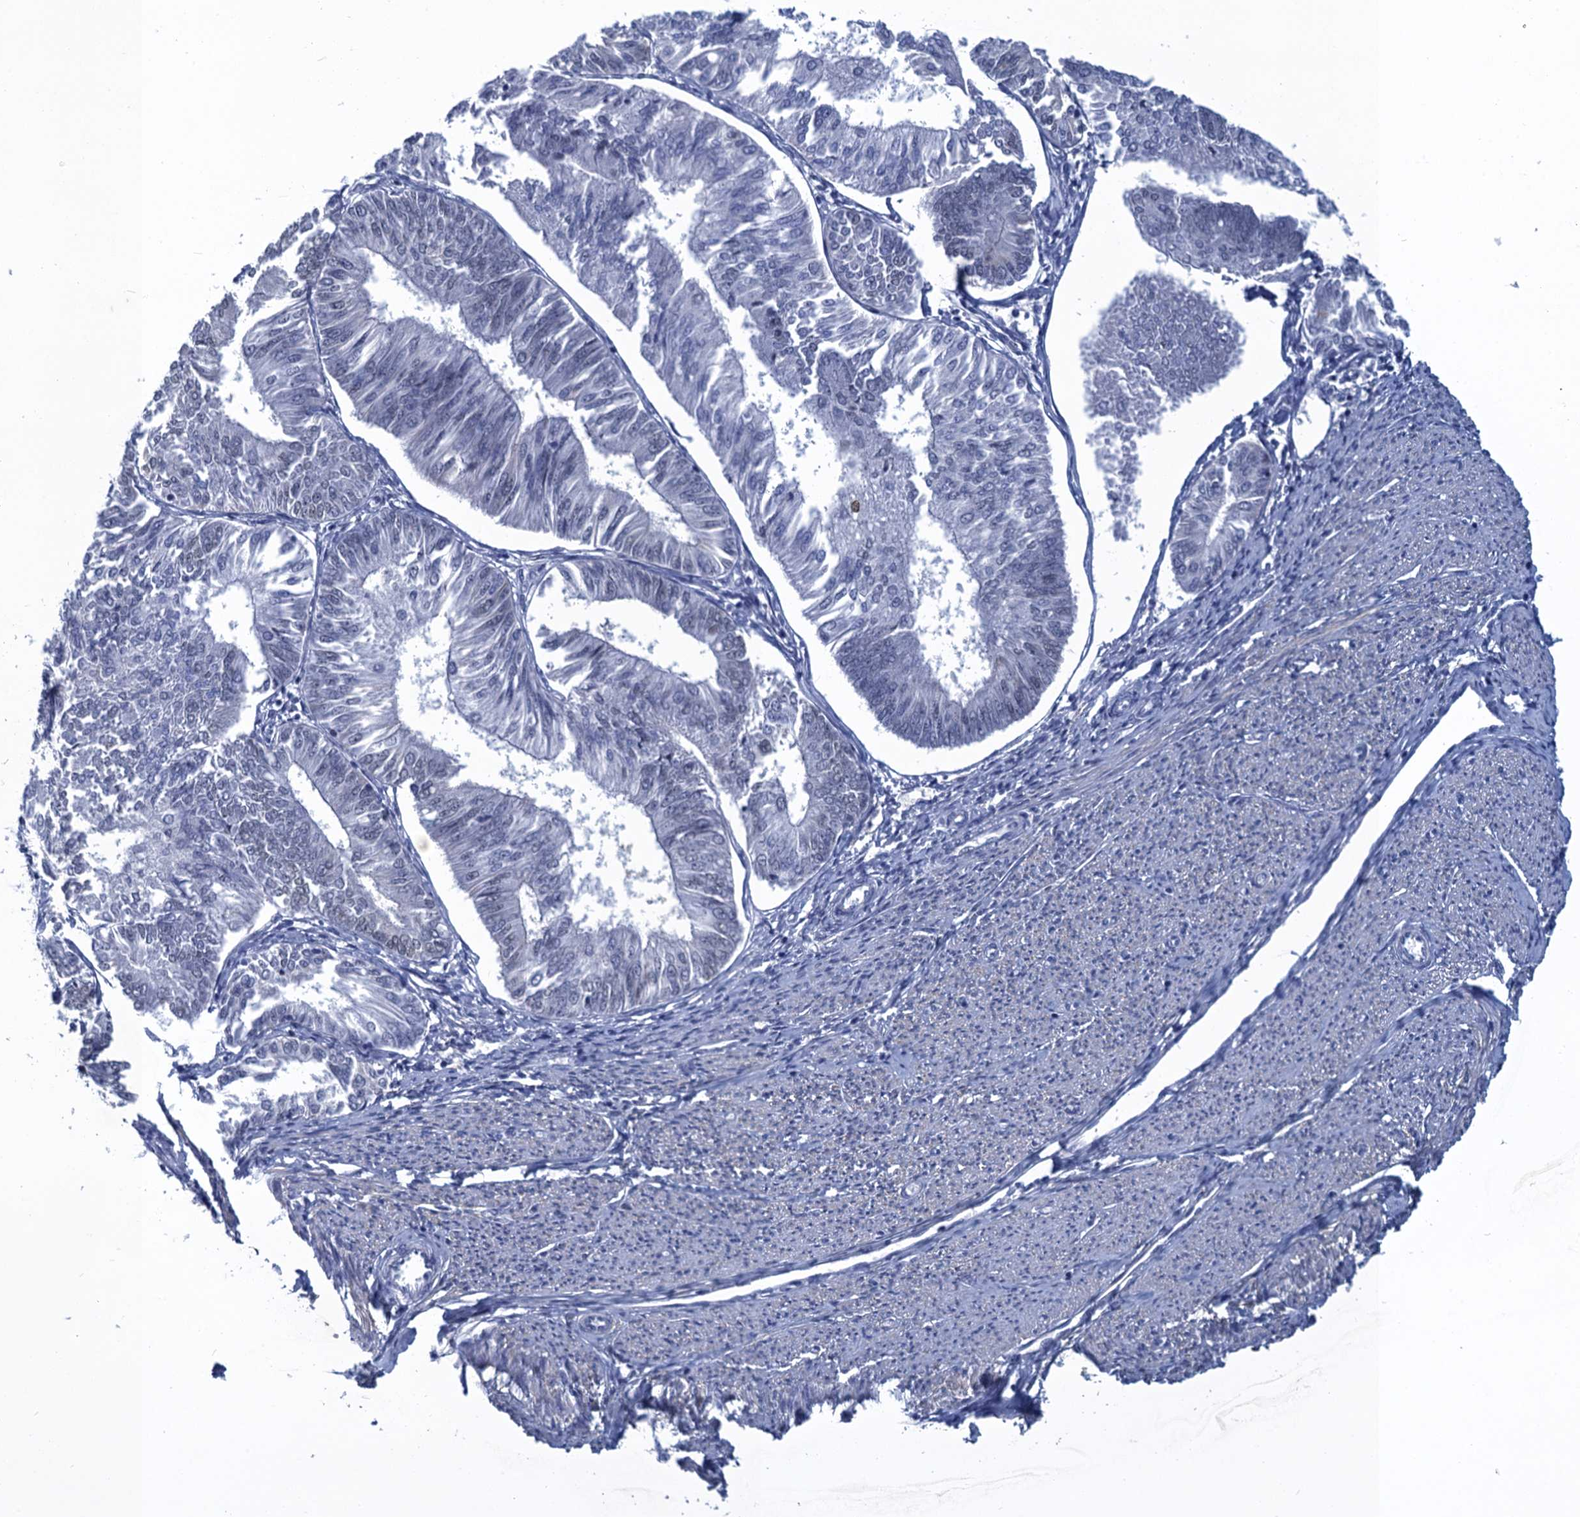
{"staining": {"intensity": "negative", "quantity": "none", "location": "none"}, "tissue": "endometrial cancer", "cell_type": "Tumor cells", "image_type": "cancer", "snomed": [{"axis": "morphology", "description": "Adenocarcinoma, NOS"}, {"axis": "topography", "description": "Endometrium"}], "caption": "The histopathology image demonstrates no significant positivity in tumor cells of endometrial cancer (adenocarcinoma).", "gene": "GINS3", "patient": {"sex": "female", "age": 58}}